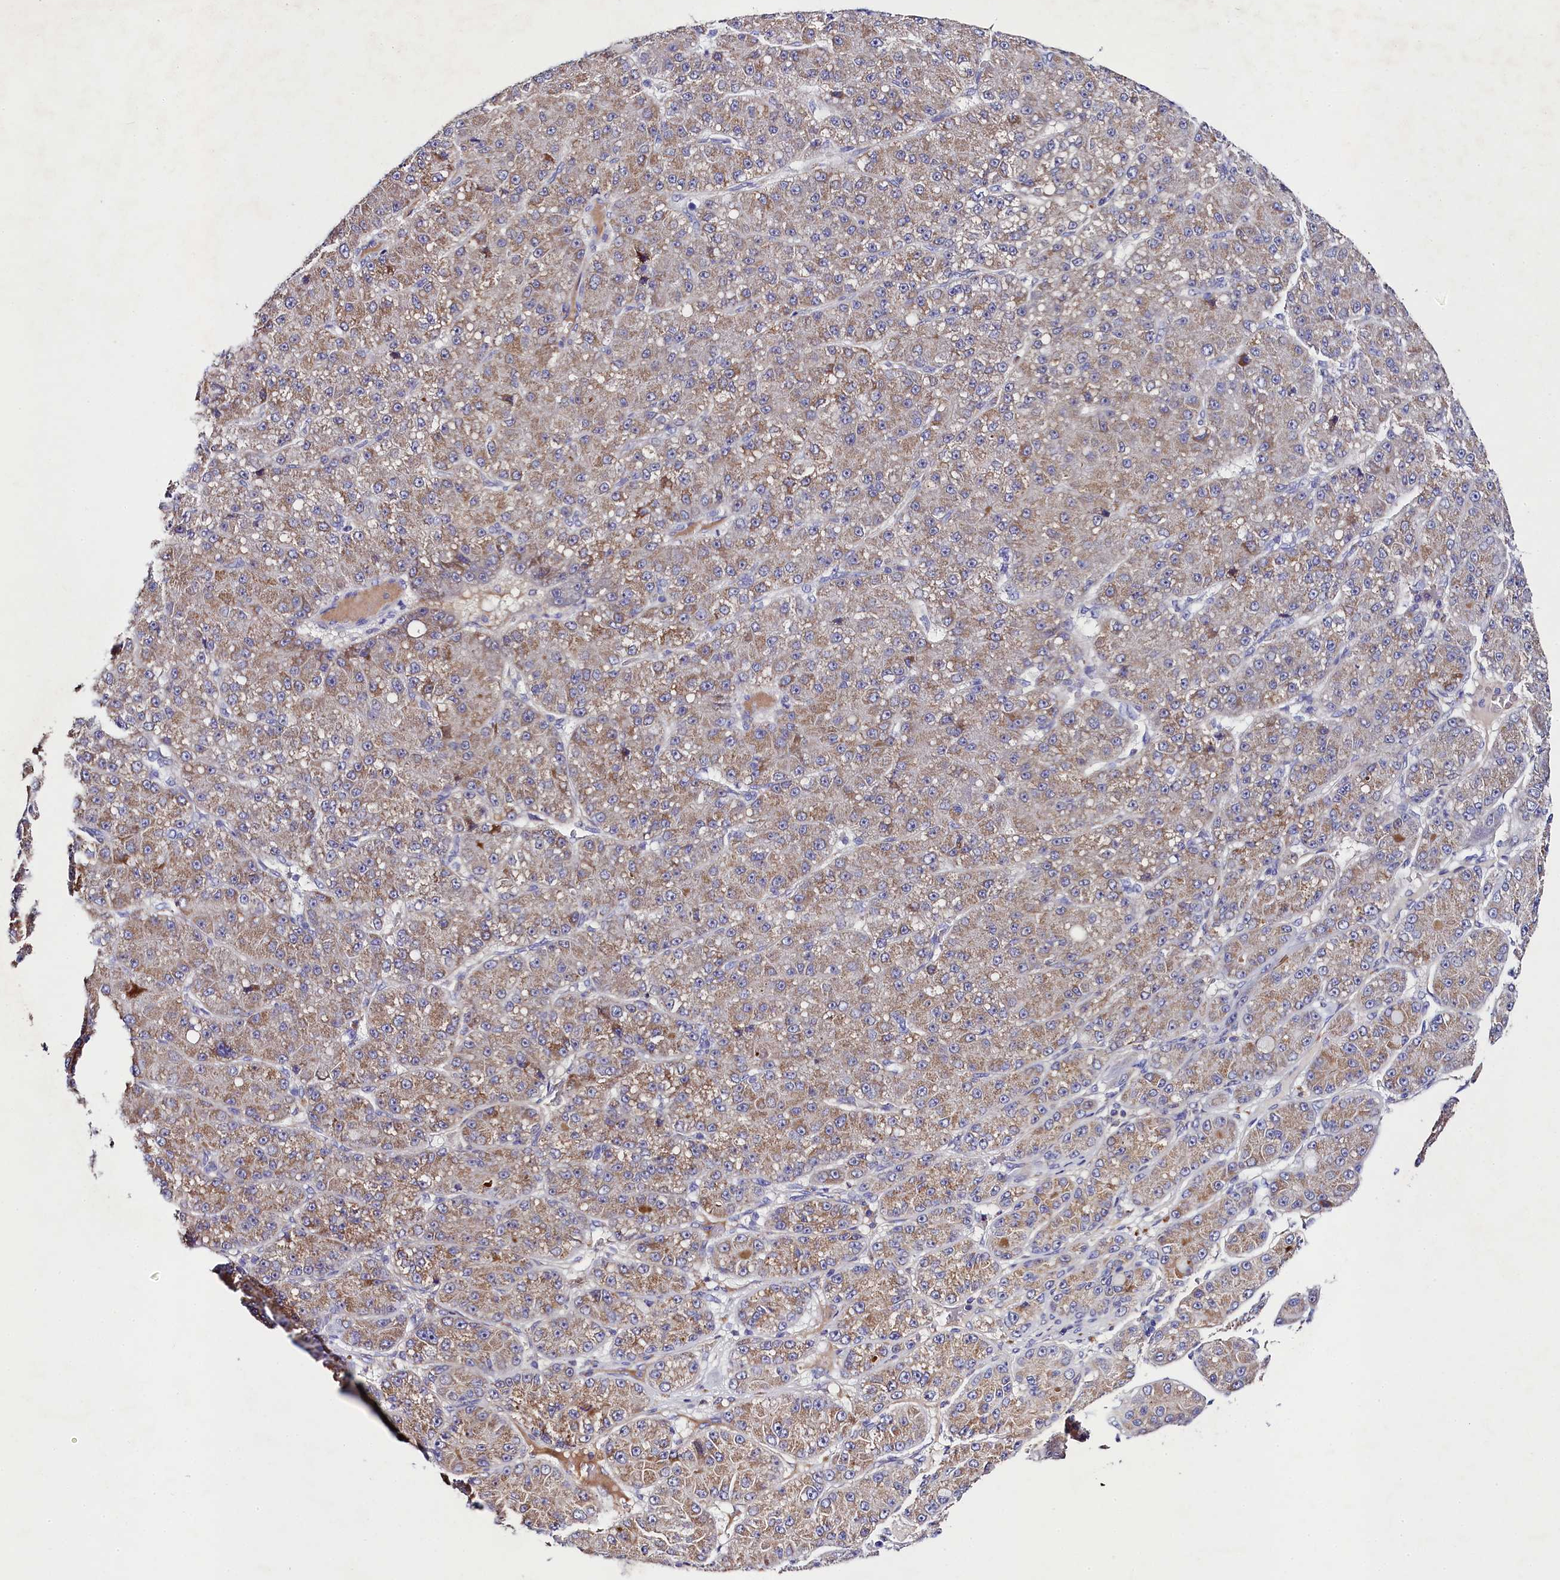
{"staining": {"intensity": "moderate", "quantity": "25%-75%", "location": "cytoplasmic/membranous"}, "tissue": "liver cancer", "cell_type": "Tumor cells", "image_type": "cancer", "snomed": [{"axis": "morphology", "description": "Carcinoma, Hepatocellular, NOS"}, {"axis": "topography", "description": "Liver"}], "caption": "Human hepatocellular carcinoma (liver) stained with a brown dye shows moderate cytoplasmic/membranous positive expression in approximately 25%-75% of tumor cells.", "gene": "FXYD6", "patient": {"sex": "male", "age": 67}}